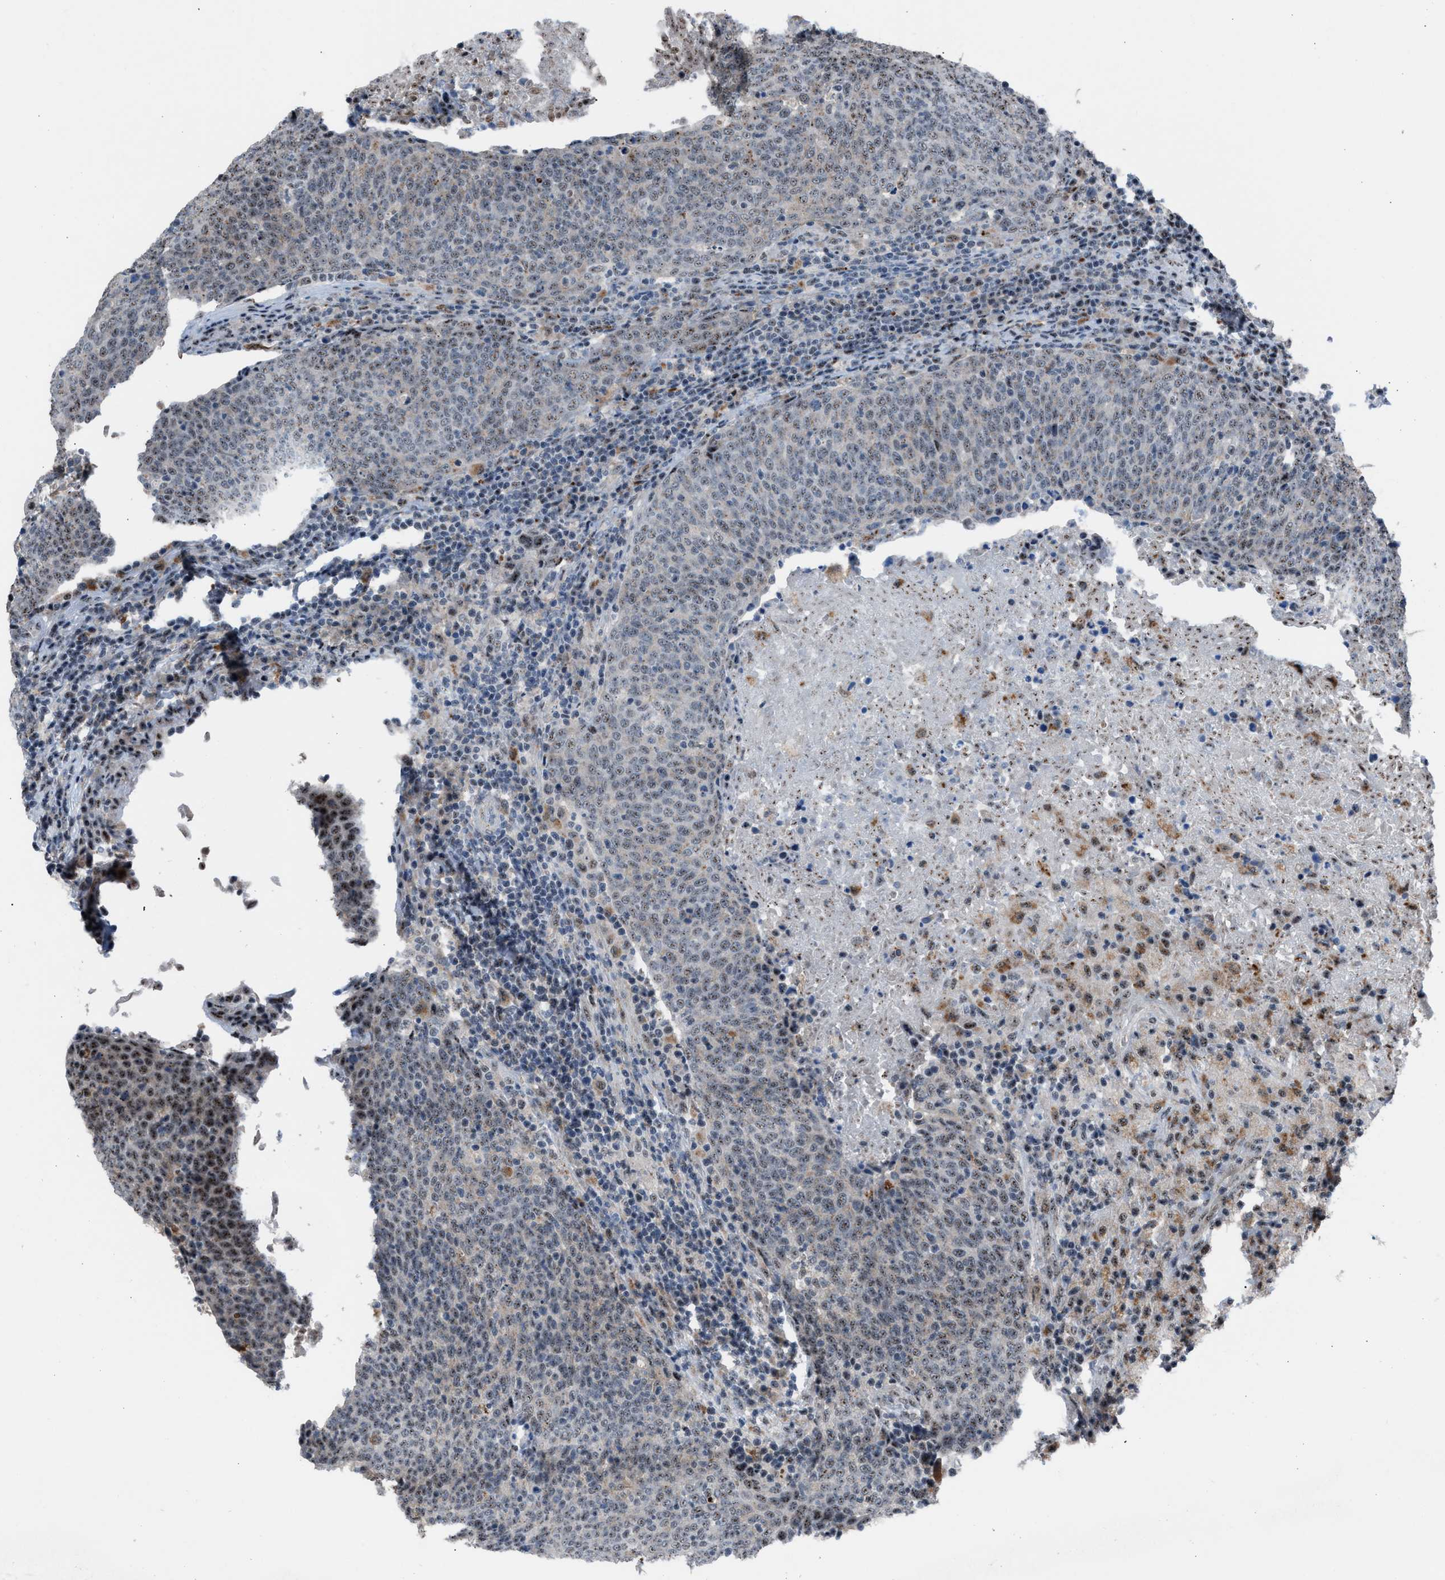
{"staining": {"intensity": "weak", "quantity": "<25%", "location": "nuclear"}, "tissue": "head and neck cancer", "cell_type": "Tumor cells", "image_type": "cancer", "snomed": [{"axis": "morphology", "description": "Squamous cell carcinoma, NOS"}, {"axis": "morphology", "description": "Squamous cell carcinoma, metastatic, NOS"}, {"axis": "topography", "description": "Lymph node"}, {"axis": "topography", "description": "Head-Neck"}], "caption": "This micrograph is of head and neck cancer (metastatic squamous cell carcinoma) stained with immunohistochemistry (IHC) to label a protein in brown with the nuclei are counter-stained blue. There is no staining in tumor cells.", "gene": "CENPP", "patient": {"sex": "male", "age": 62}}